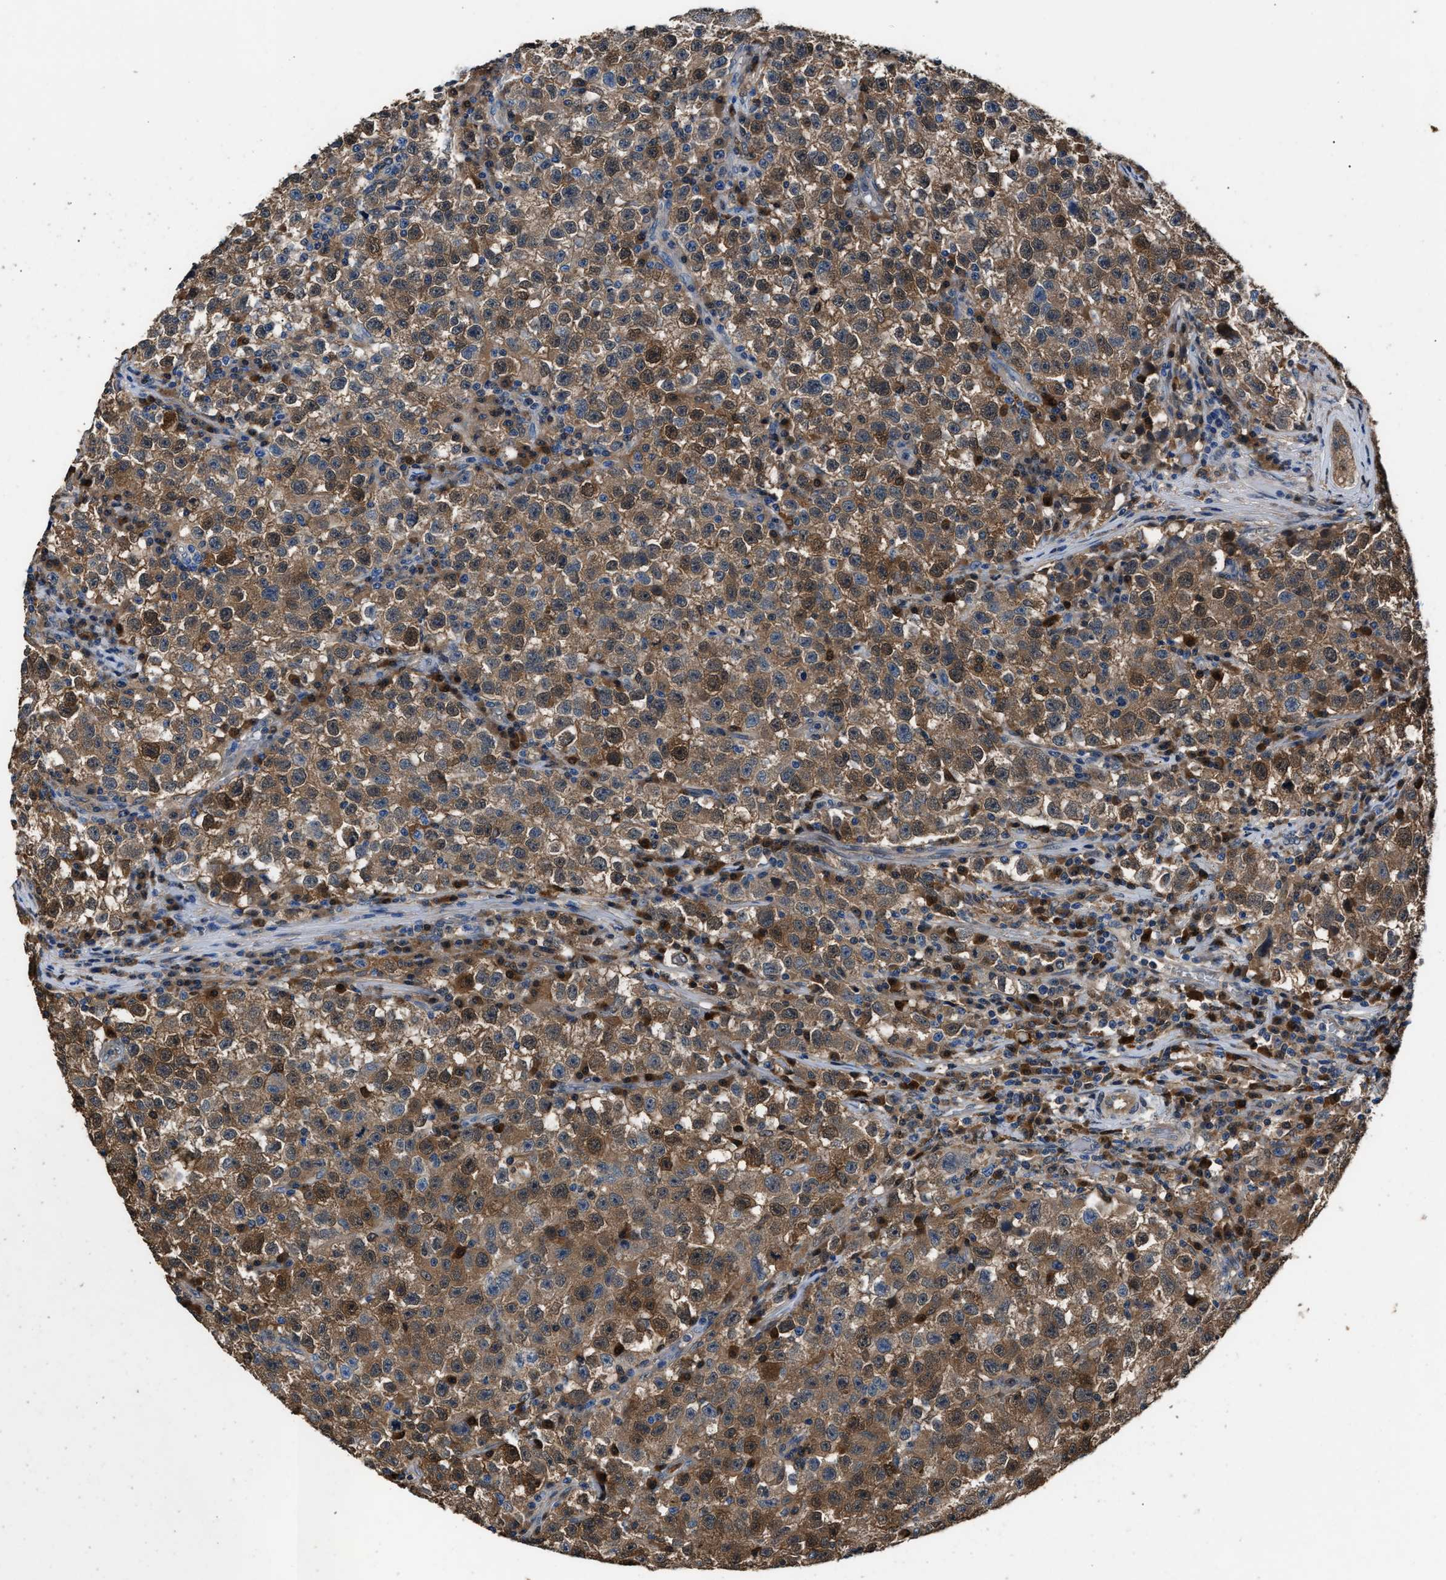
{"staining": {"intensity": "moderate", "quantity": ">75%", "location": "cytoplasmic/membranous"}, "tissue": "testis cancer", "cell_type": "Tumor cells", "image_type": "cancer", "snomed": [{"axis": "morphology", "description": "Seminoma, NOS"}, {"axis": "topography", "description": "Testis"}], "caption": "Approximately >75% of tumor cells in human testis cancer display moderate cytoplasmic/membranous protein positivity as visualized by brown immunohistochemical staining.", "gene": "GSTP1", "patient": {"sex": "male", "age": 22}}